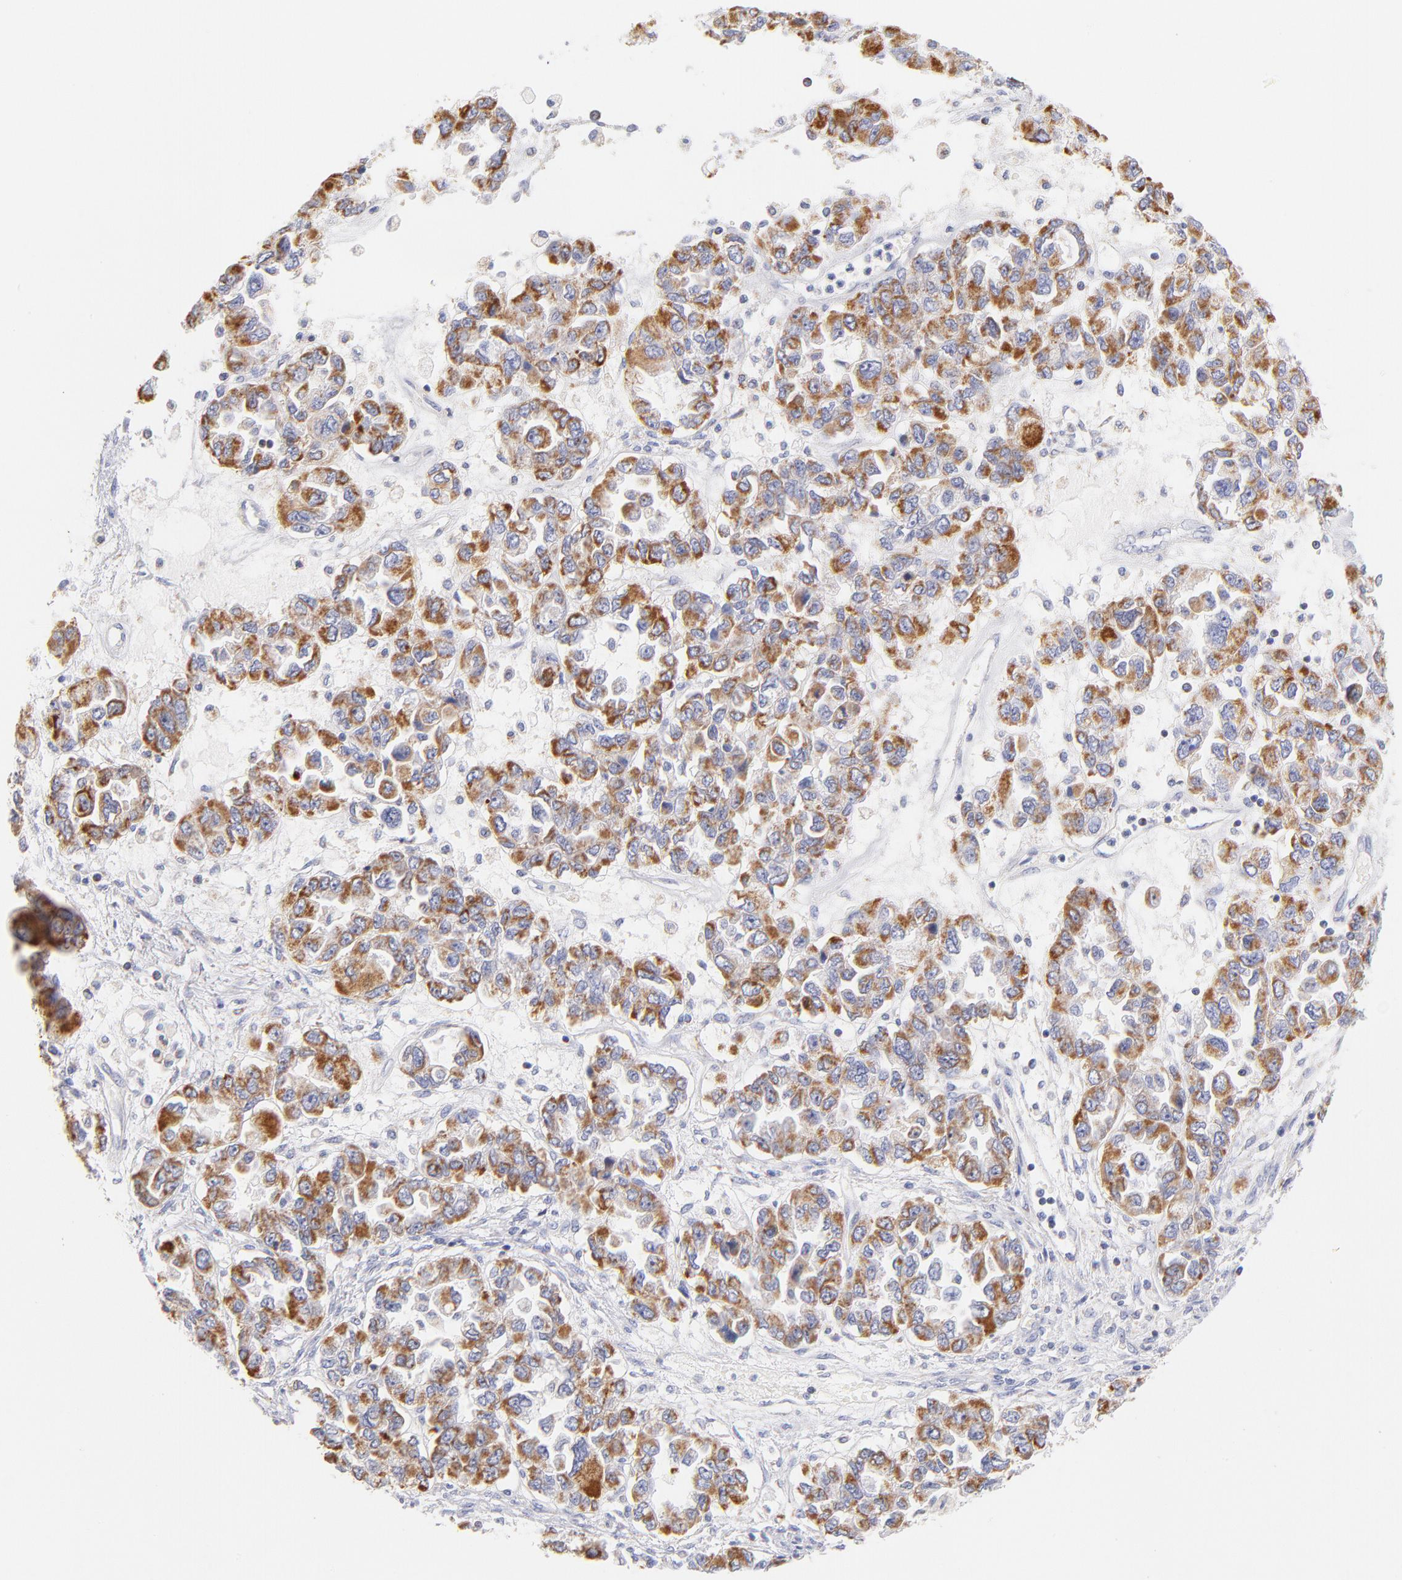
{"staining": {"intensity": "moderate", "quantity": ">75%", "location": "cytoplasmic/membranous"}, "tissue": "ovarian cancer", "cell_type": "Tumor cells", "image_type": "cancer", "snomed": [{"axis": "morphology", "description": "Cystadenocarcinoma, serous, NOS"}, {"axis": "topography", "description": "Ovary"}], "caption": "Protein expression analysis of human ovarian cancer reveals moderate cytoplasmic/membranous positivity in approximately >75% of tumor cells. (Brightfield microscopy of DAB IHC at high magnification).", "gene": "AIFM1", "patient": {"sex": "female", "age": 84}}